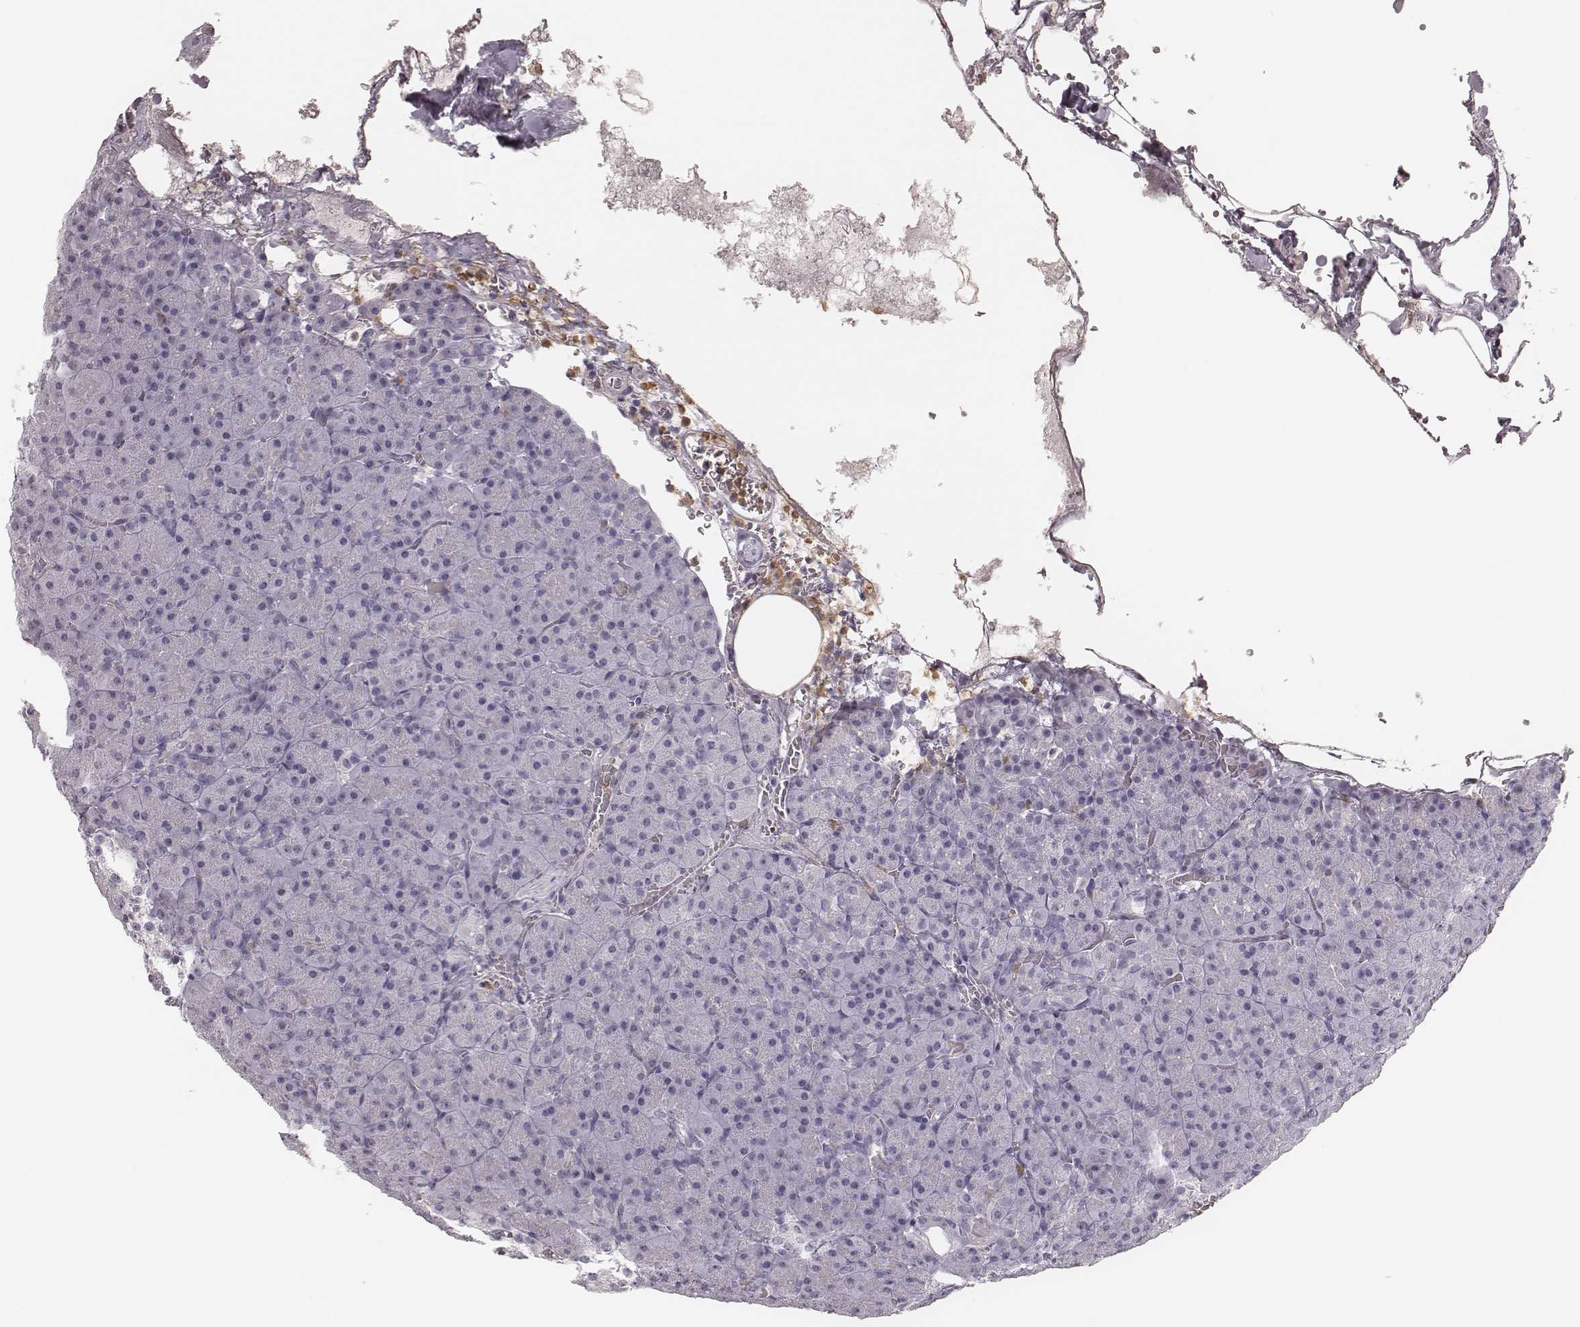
{"staining": {"intensity": "negative", "quantity": "none", "location": "none"}, "tissue": "pancreas", "cell_type": "Exocrine glandular cells", "image_type": "normal", "snomed": [{"axis": "morphology", "description": "Normal tissue, NOS"}, {"axis": "topography", "description": "Pancreas"}], "caption": "The micrograph exhibits no significant expression in exocrine glandular cells of pancreas. Brightfield microscopy of IHC stained with DAB (3,3'-diaminobenzidine) (brown) and hematoxylin (blue), captured at high magnification.", "gene": "ELANE", "patient": {"sex": "female", "age": 74}}